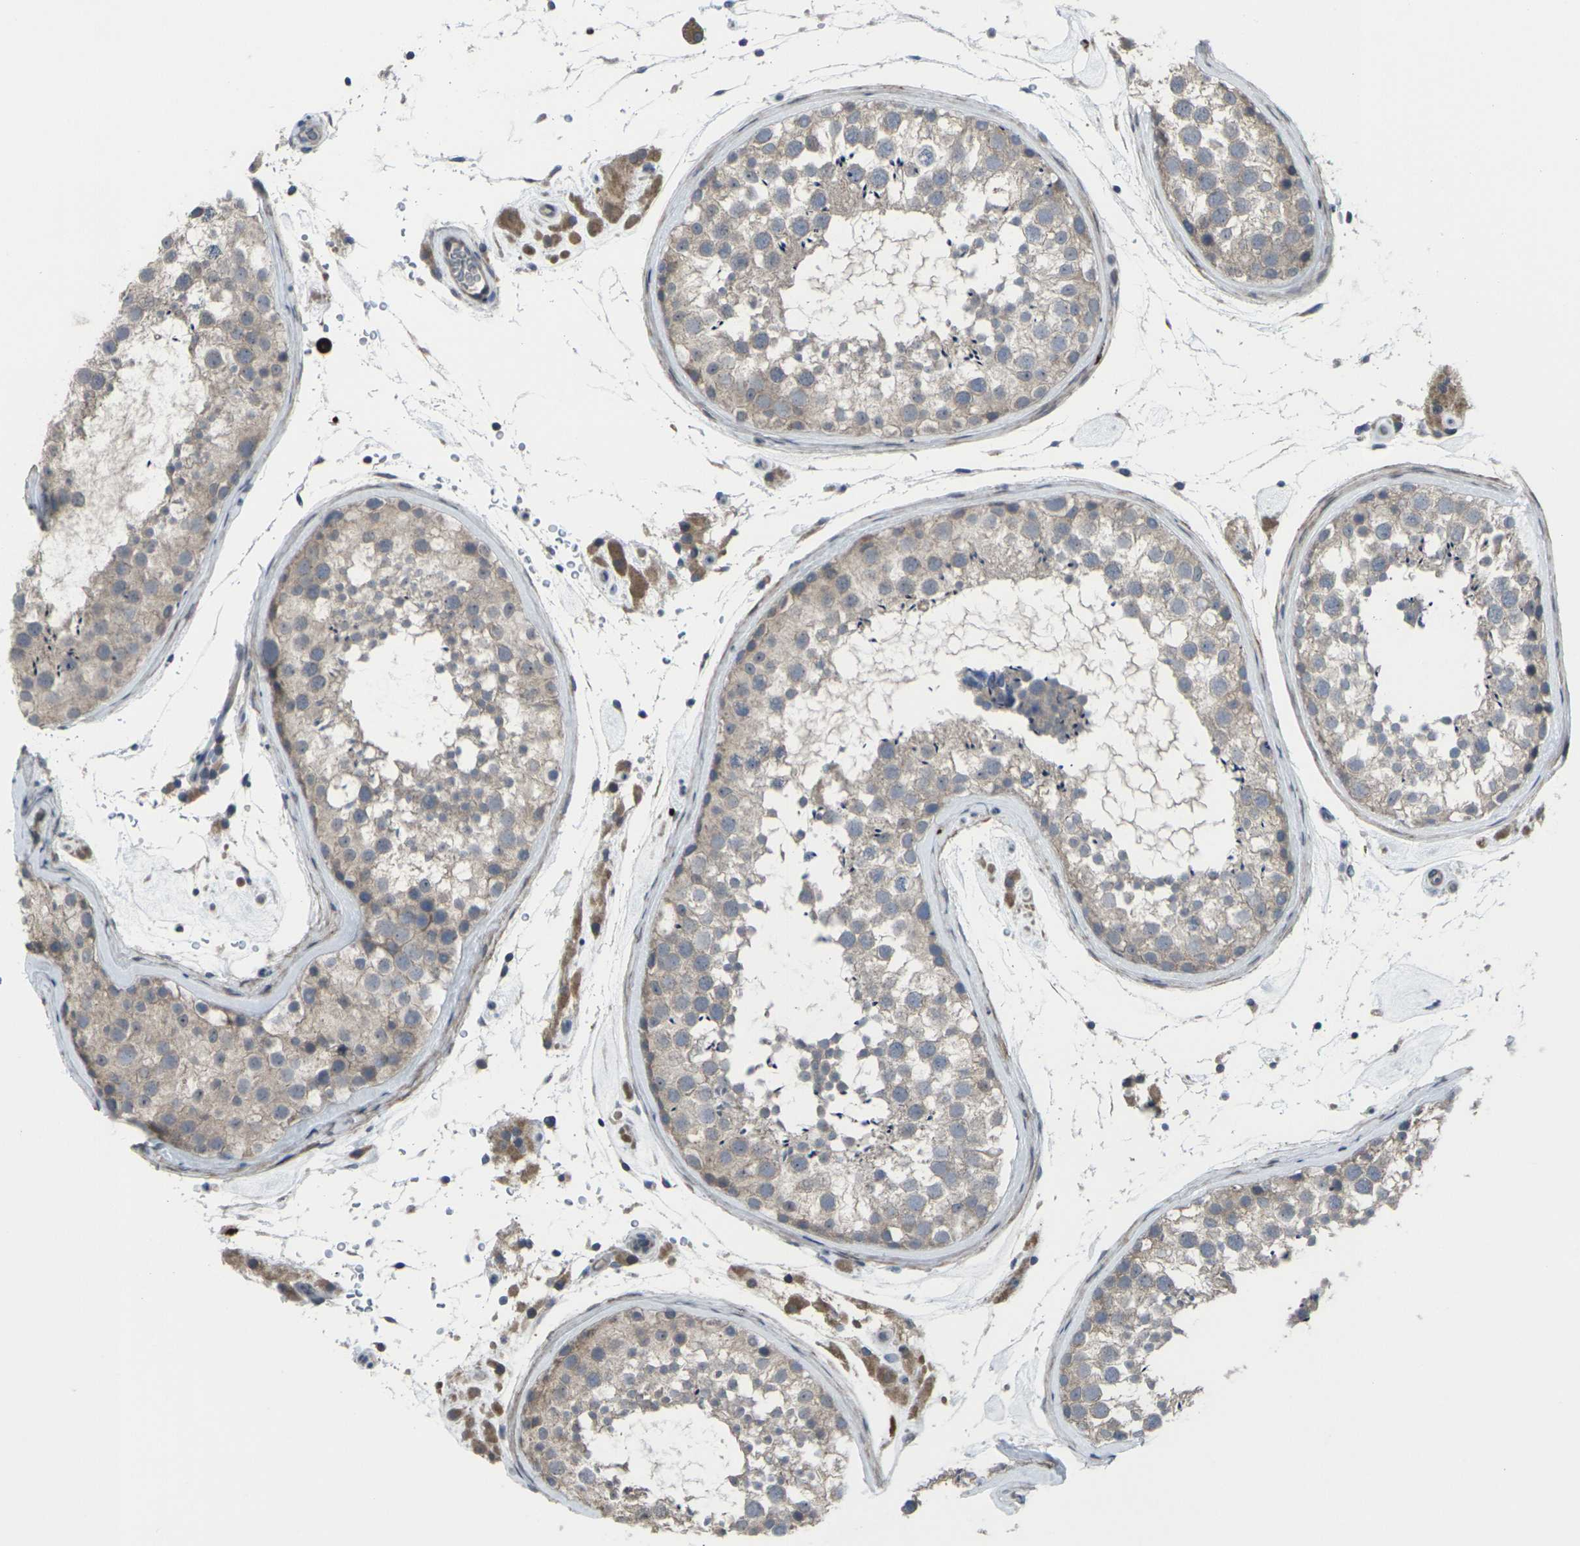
{"staining": {"intensity": "weak", "quantity": ">75%", "location": "cytoplasmic/membranous"}, "tissue": "testis", "cell_type": "Cells in seminiferous ducts", "image_type": "normal", "snomed": [{"axis": "morphology", "description": "Normal tissue, NOS"}, {"axis": "topography", "description": "Testis"}], "caption": "Cells in seminiferous ducts reveal weak cytoplasmic/membranous expression in approximately >75% of cells in benign testis.", "gene": "CCR10", "patient": {"sex": "male", "age": 46}}